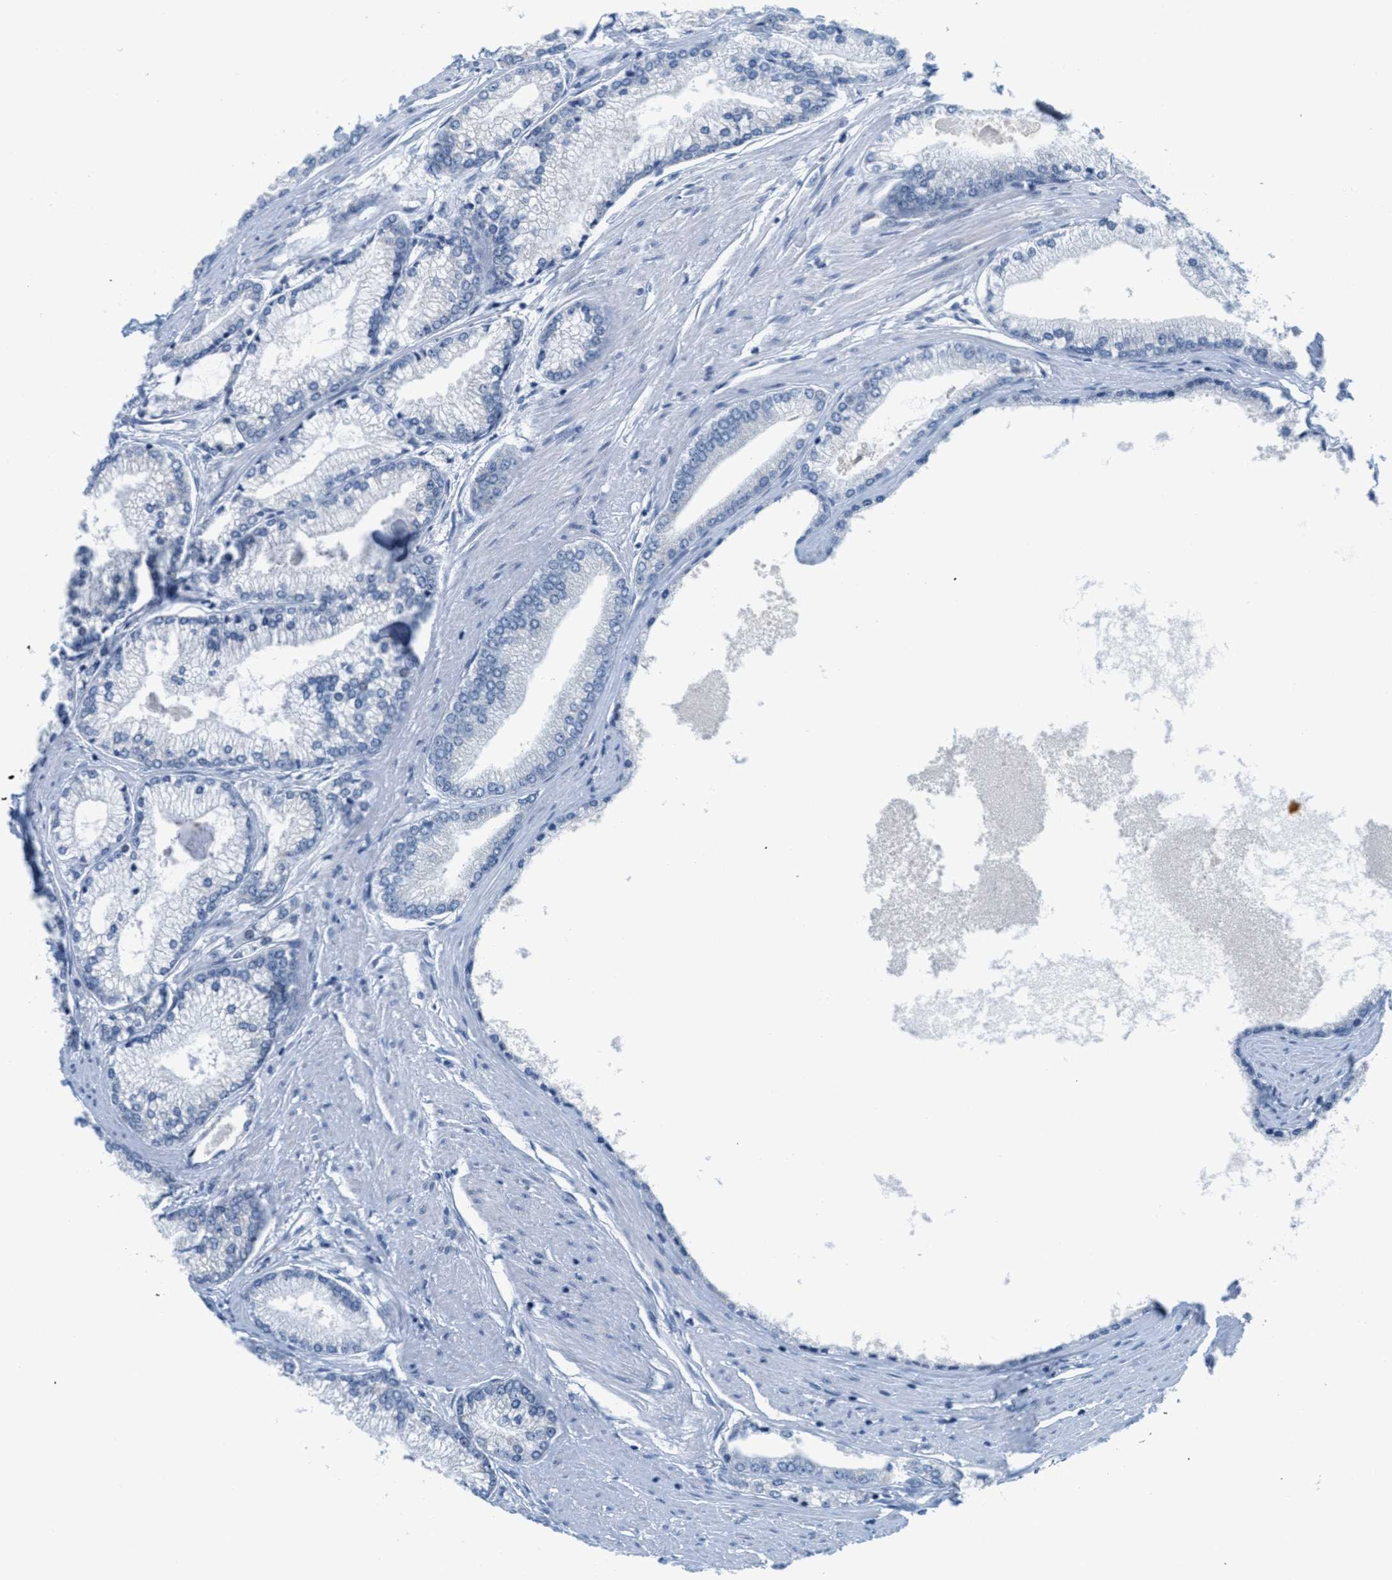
{"staining": {"intensity": "negative", "quantity": "none", "location": "none"}, "tissue": "prostate cancer", "cell_type": "Tumor cells", "image_type": "cancer", "snomed": [{"axis": "morphology", "description": "Adenocarcinoma, High grade"}, {"axis": "topography", "description": "Prostate"}], "caption": "Immunohistochemistry (IHC) of prostate cancer (adenocarcinoma (high-grade)) exhibits no staining in tumor cells.", "gene": "TEX264", "patient": {"sex": "male", "age": 61}}